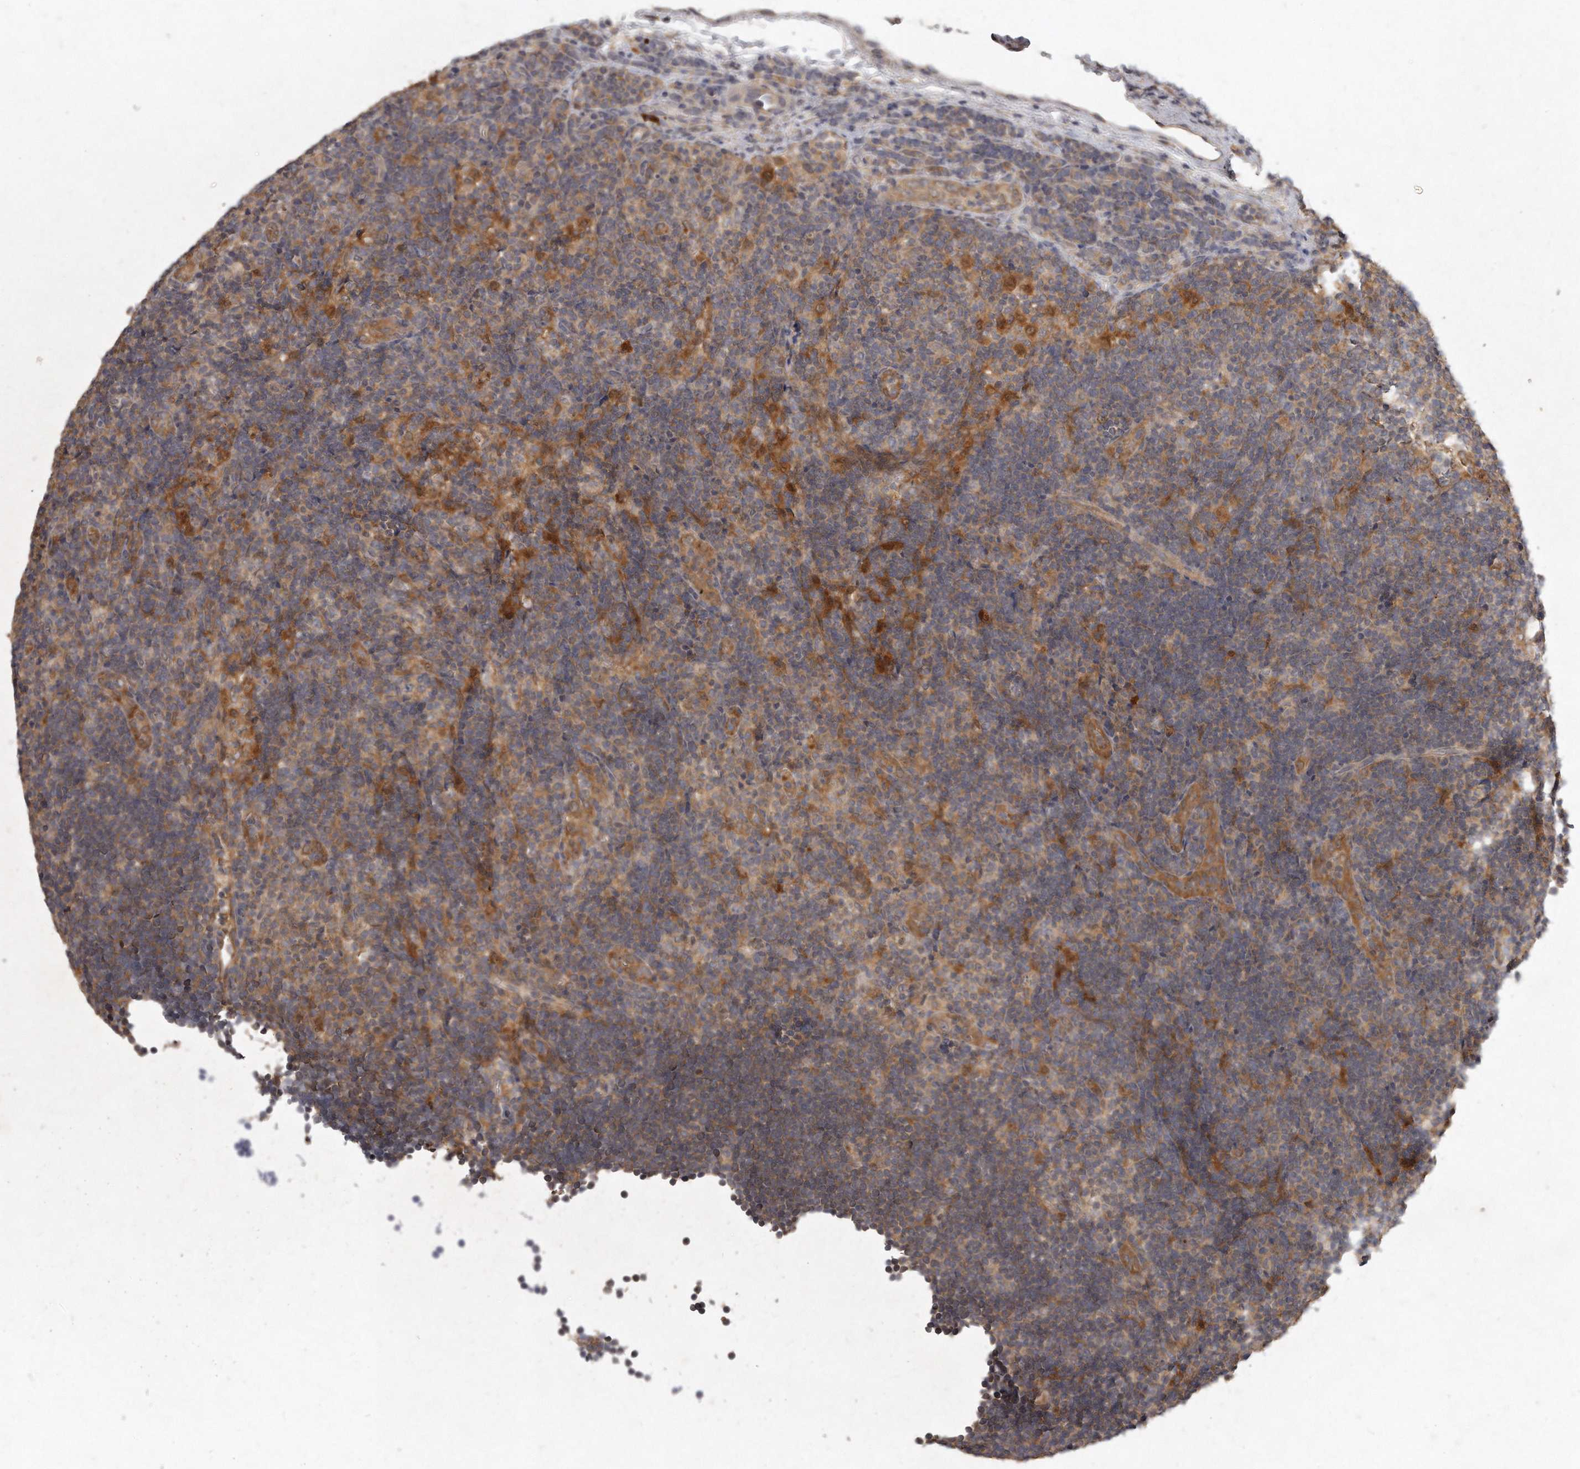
{"staining": {"intensity": "moderate", "quantity": "25%-75%", "location": "cytoplasmic/membranous"}, "tissue": "lymph node", "cell_type": "Non-germinal center cells", "image_type": "normal", "snomed": [{"axis": "morphology", "description": "Normal tissue, NOS"}, {"axis": "topography", "description": "Lymph node"}], "caption": "A brown stain labels moderate cytoplasmic/membranous expression of a protein in non-germinal center cells of benign human lymph node.", "gene": "LGALS8", "patient": {"sex": "female", "age": 22}}